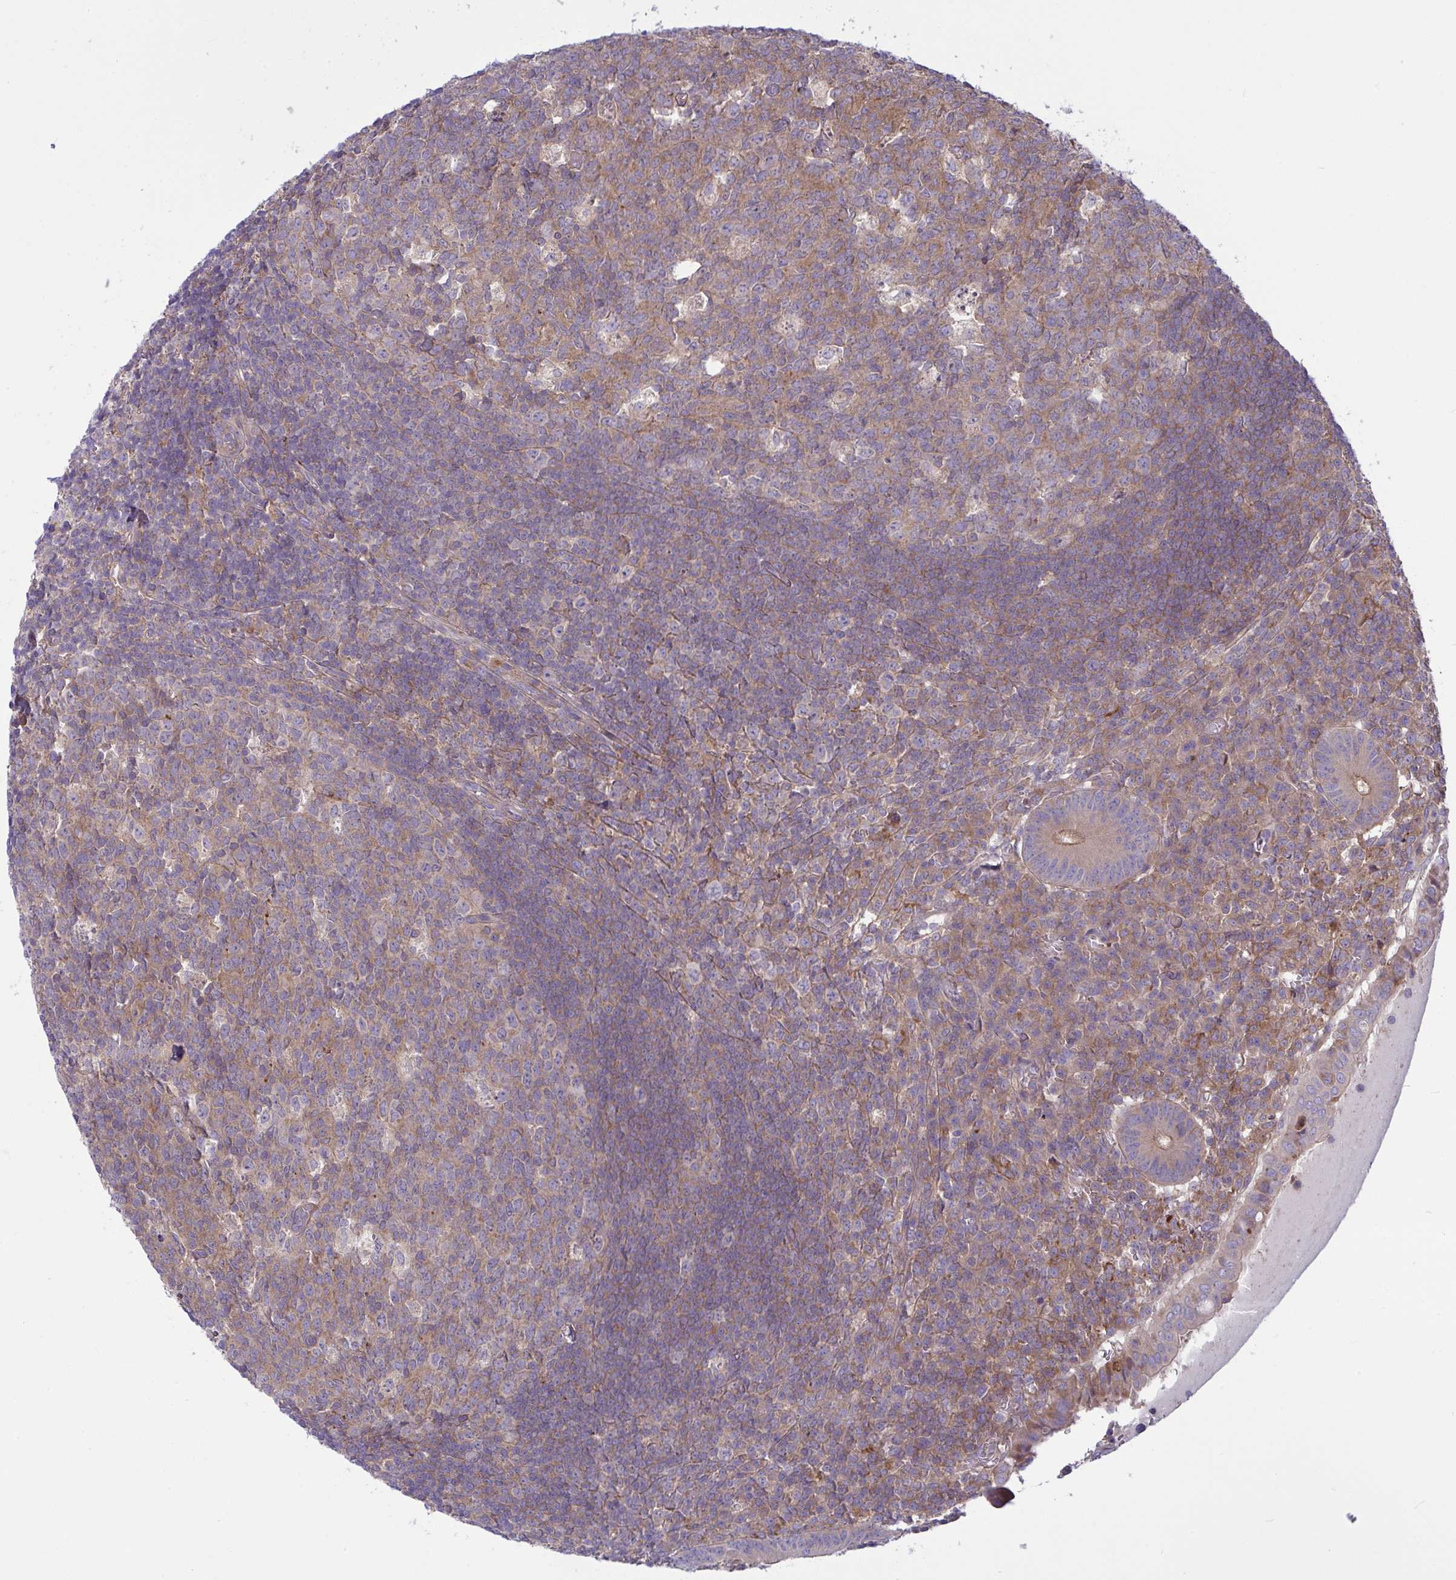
{"staining": {"intensity": "moderate", "quantity": ">75%", "location": "cytoplasmic/membranous"}, "tissue": "appendix", "cell_type": "Glandular cells", "image_type": "normal", "snomed": [{"axis": "morphology", "description": "Normal tissue, NOS"}, {"axis": "topography", "description": "Appendix"}], "caption": "Immunohistochemistry (IHC) photomicrograph of unremarkable human appendix stained for a protein (brown), which shows medium levels of moderate cytoplasmic/membranous positivity in about >75% of glandular cells.", "gene": "GRB14", "patient": {"sex": "male", "age": 18}}